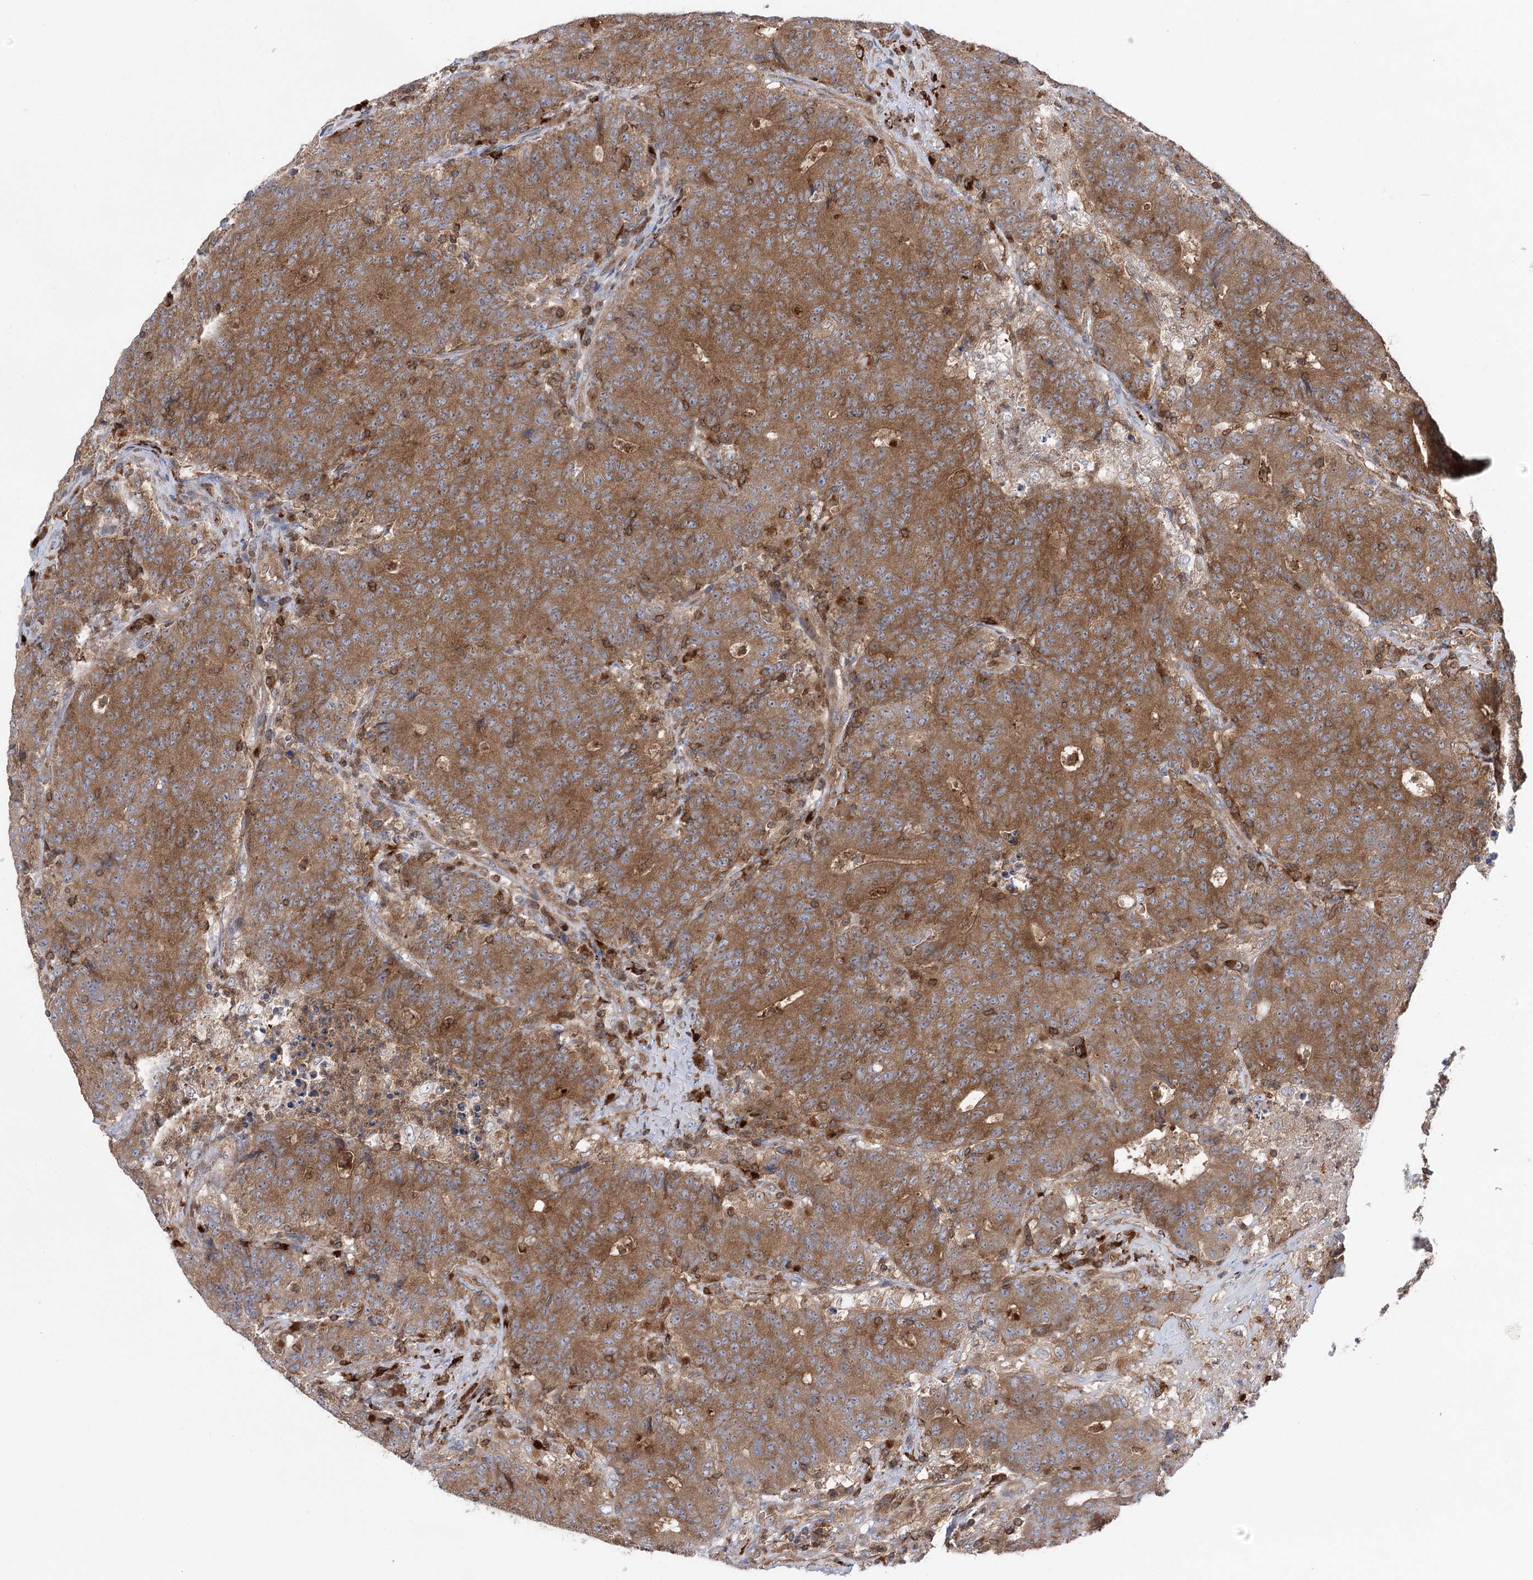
{"staining": {"intensity": "moderate", "quantity": ">75%", "location": "cytoplasmic/membranous"}, "tissue": "colorectal cancer", "cell_type": "Tumor cells", "image_type": "cancer", "snomed": [{"axis": "morphology", "description": "Adenocarcinoma, NOS"}, {"axis": "topography", "description": "Colon"}], "caption": "DAB (3,3'-diaminobenzidine) immunohistochemical staining of human adenocarcinoma (colorectal) demonstrates moderate cytoplasmic/membranous protein positivity in about >75% of tumor cells.", "gene": "VPS37B", "patient": {"sex": "female", "age": 75}}